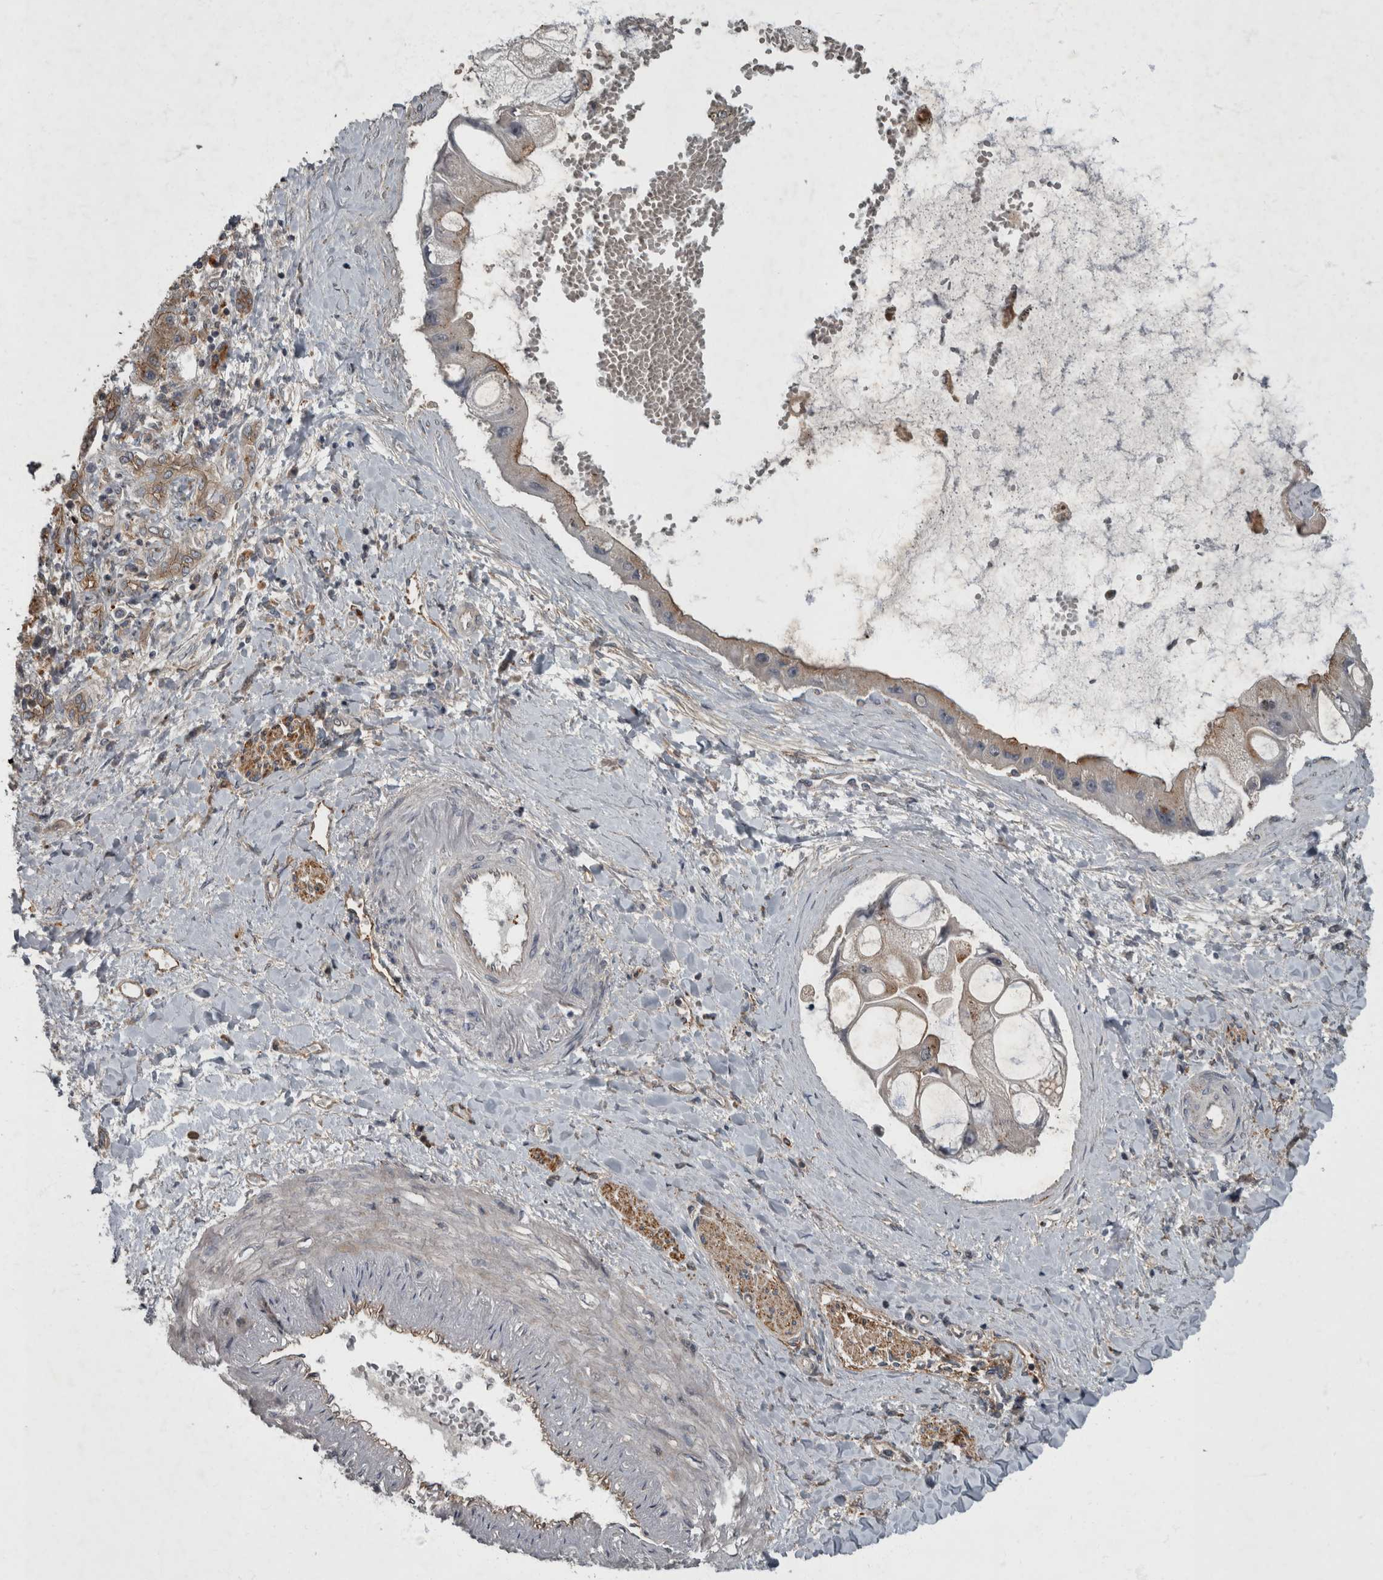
{"staining": {"intensity": "moderate", "quantity": "<25%", "location": "cytoplasmic/membranous"}, "tissue": "liver cancer", "cell_type": "Tumor cells", "image_type": "cancer", "snomed": [{"axis": "morphology", "description": "Cholangiocarcinoma"}, {"axis": "topography", "description": "Liver"}], "caption": "A micrograph of liver cancer (cholangiocarcinoma) stained for a protein exhibits moderate cytoplasmic/membranous brown staining in tumor cells.", "gene": "VEGFD", "patient": {"sex": "male", "age": 50}}